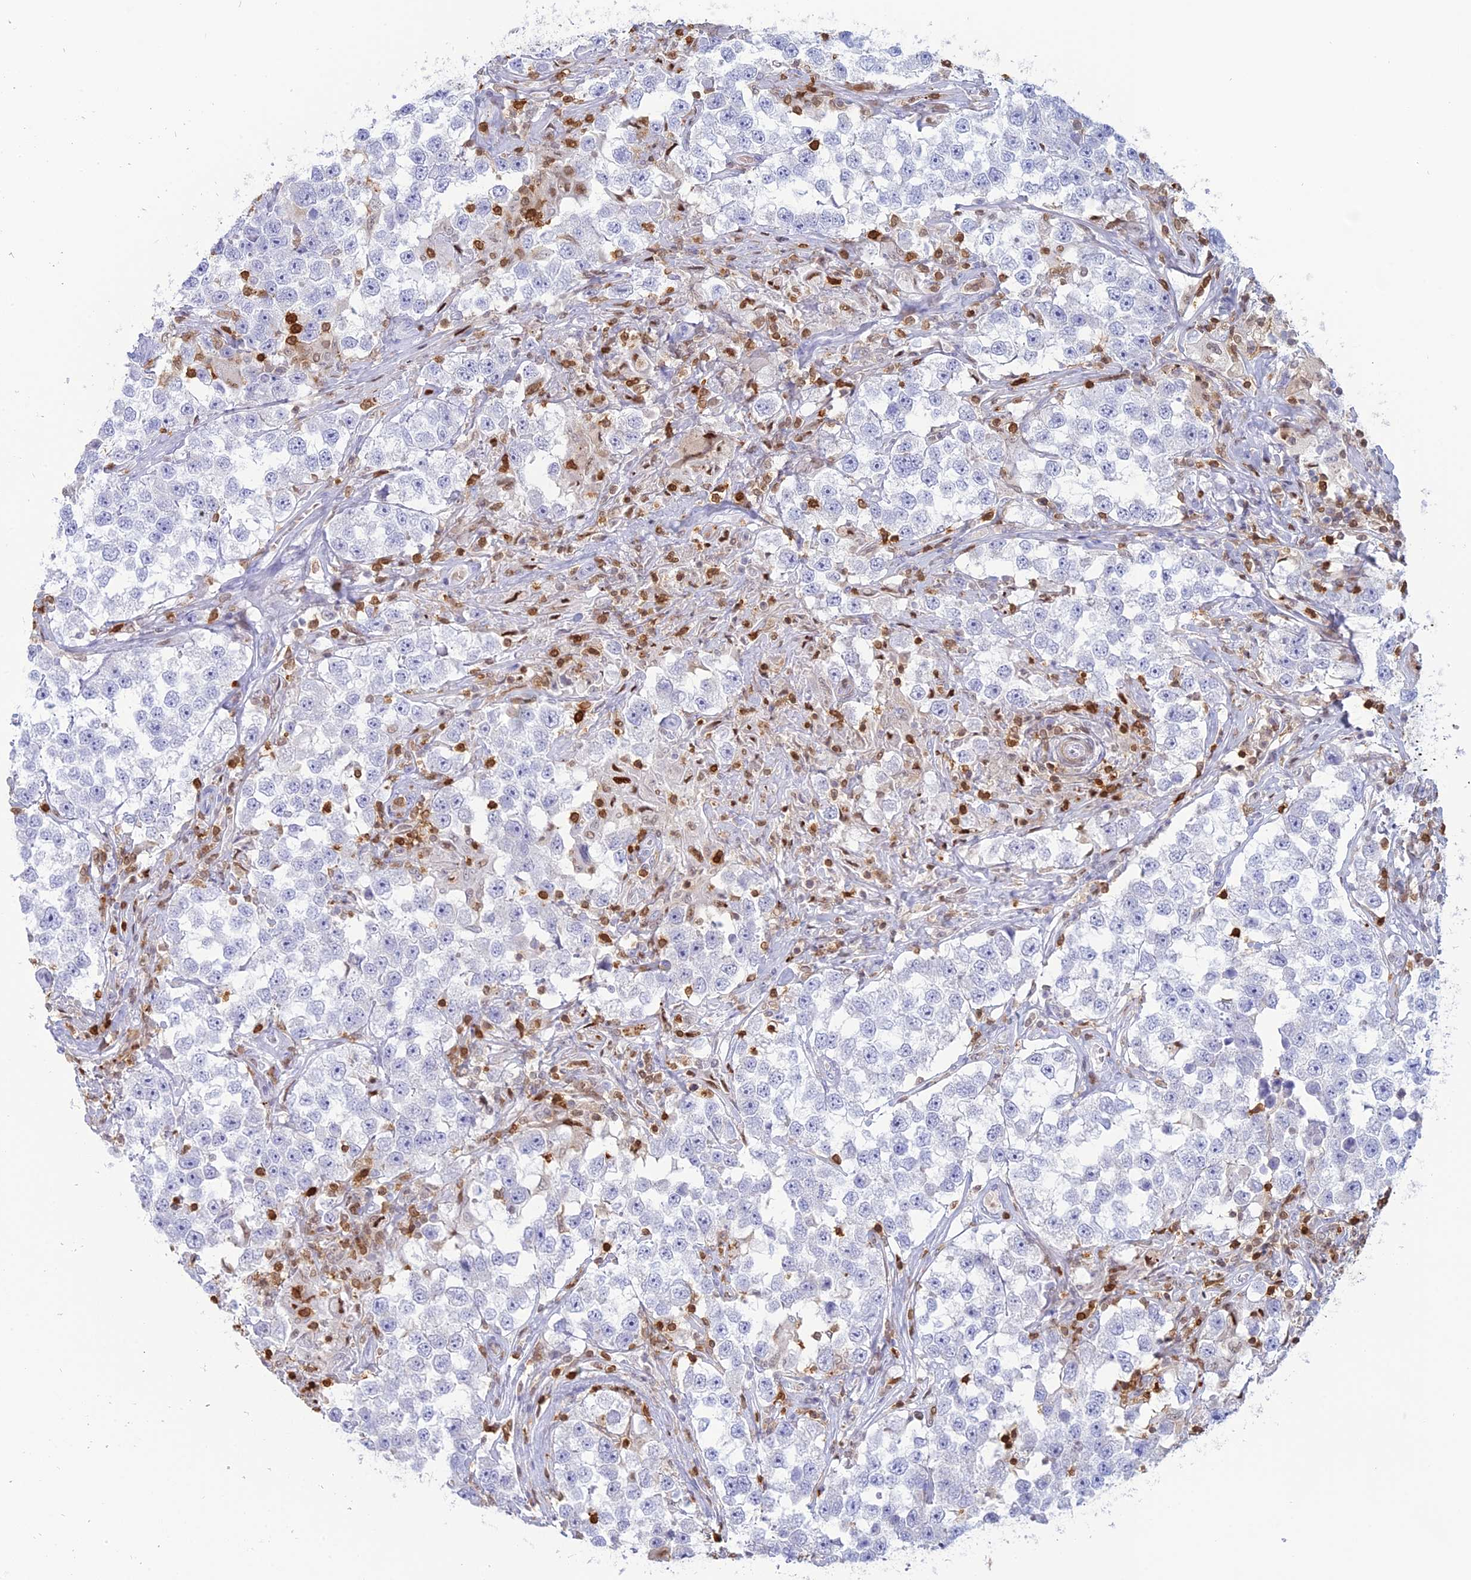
{"staining": {"intensity": "negative", "quantity": "none", "location": "none"}, "tissue": "testis cancer", "cell_type": "Tumor cells", "image_type": "cancer", "snomed": [{"axis": "morphology", "description": "Seminoma, NOS"}, {"axis": "topography", "description": "Testis"}], "caption": "The photomicrograph displays no significant positivity in tumor cells of testis cancer (seminoma).", "gene": "PGBD4", "patient": {"sex": "male", "age": 46}}